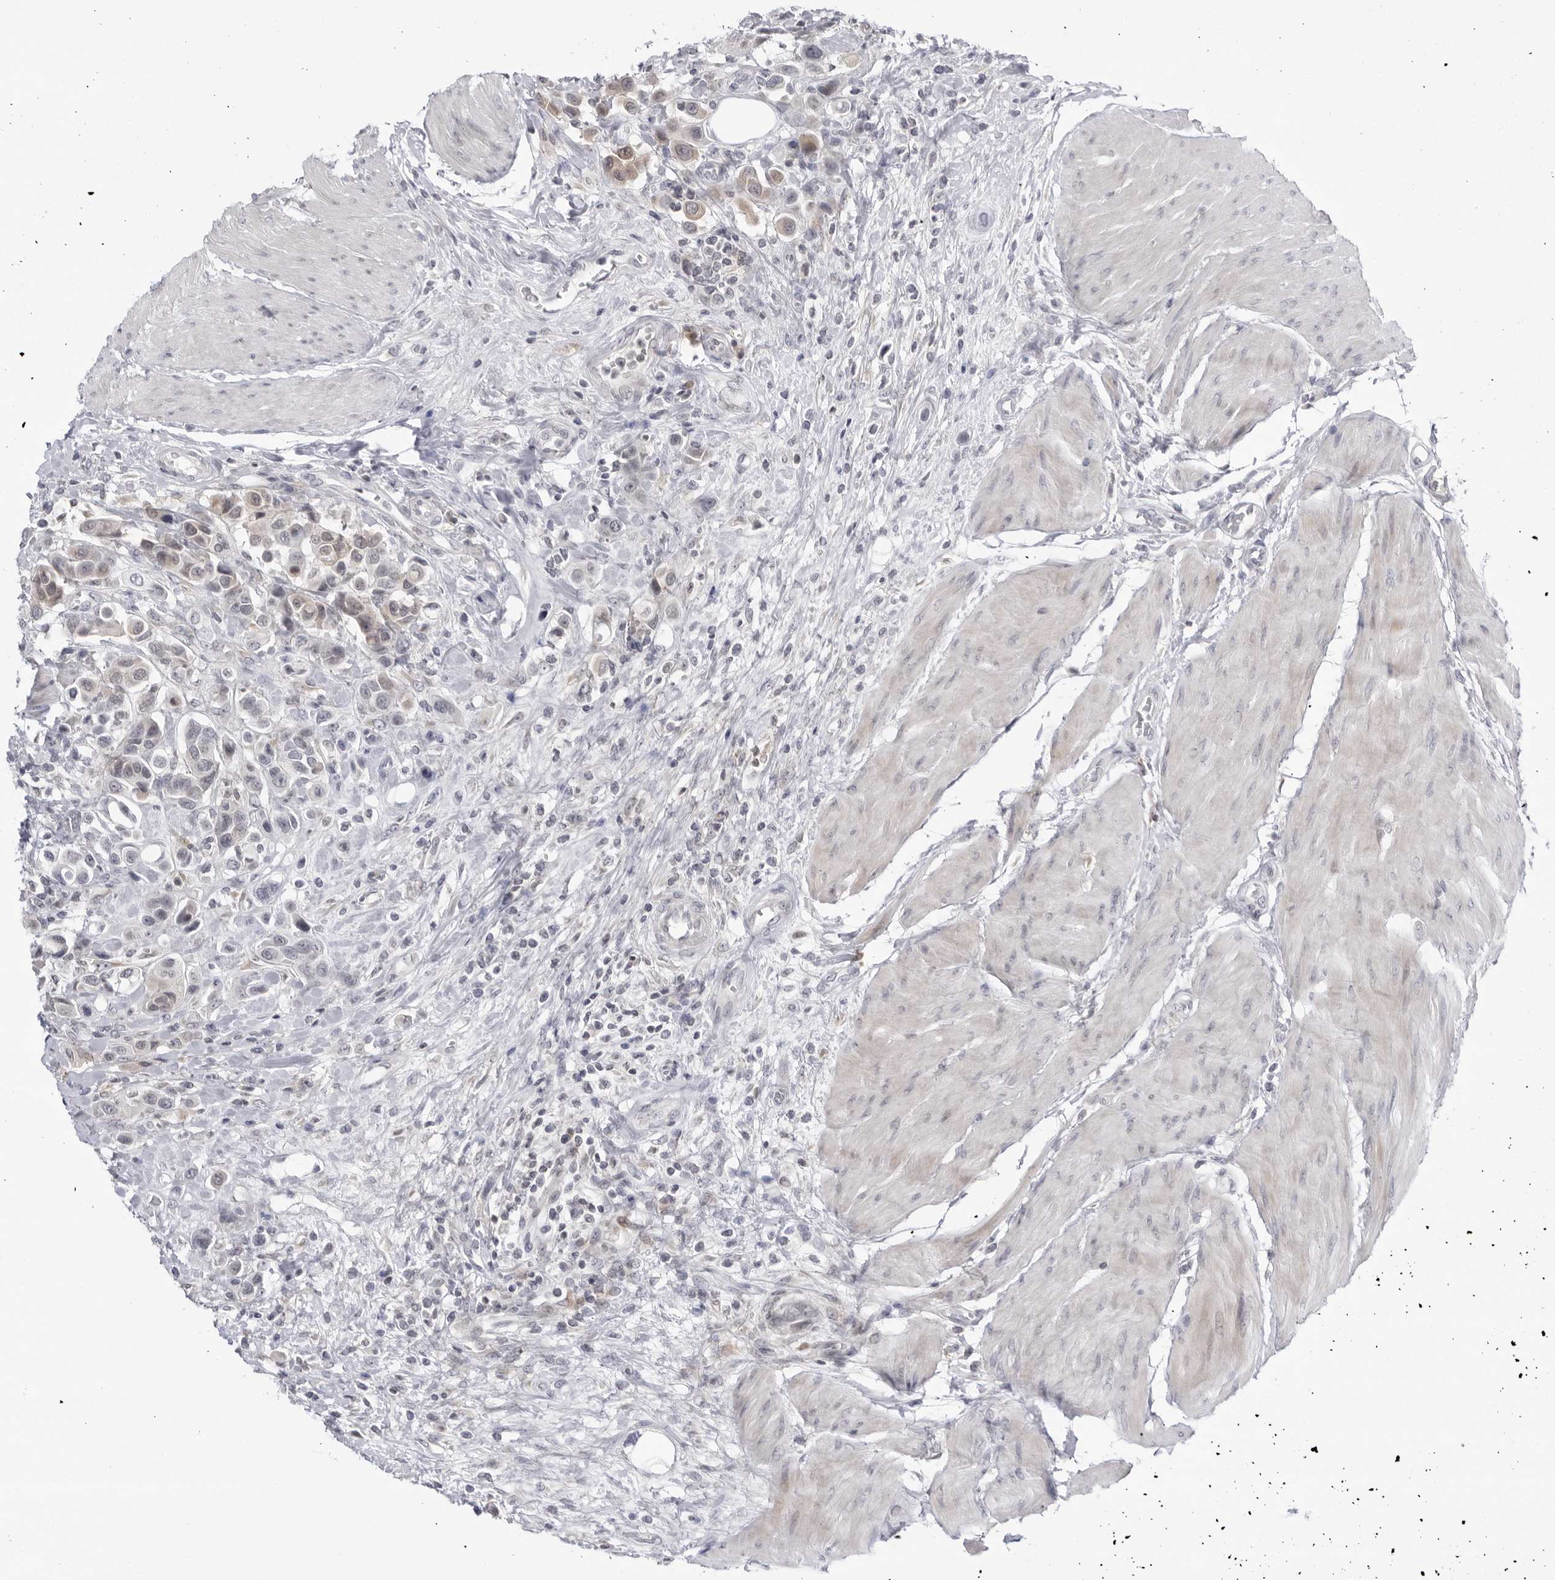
{"staining": {"intensity": "weak", "quantity": "<25%", "location": "cytoplasmic/membranous"}, "tissue": "urothelial cancer", "cell_type": "Tumor cells", "image_type": "cancer", "snomed": [{"axis": "morphology", "description": "Urothelial carcinoma, High grade"}, {"axis": "topography", "description": "Urinary bladder"}], "caption": "Immunohistochemistry (IHC) of human urothelial carcinoma (high-grade) reveals no expression in tumor cells.", "gene": "CNBD1", "patient": {"sex": "male", "age": 50}}